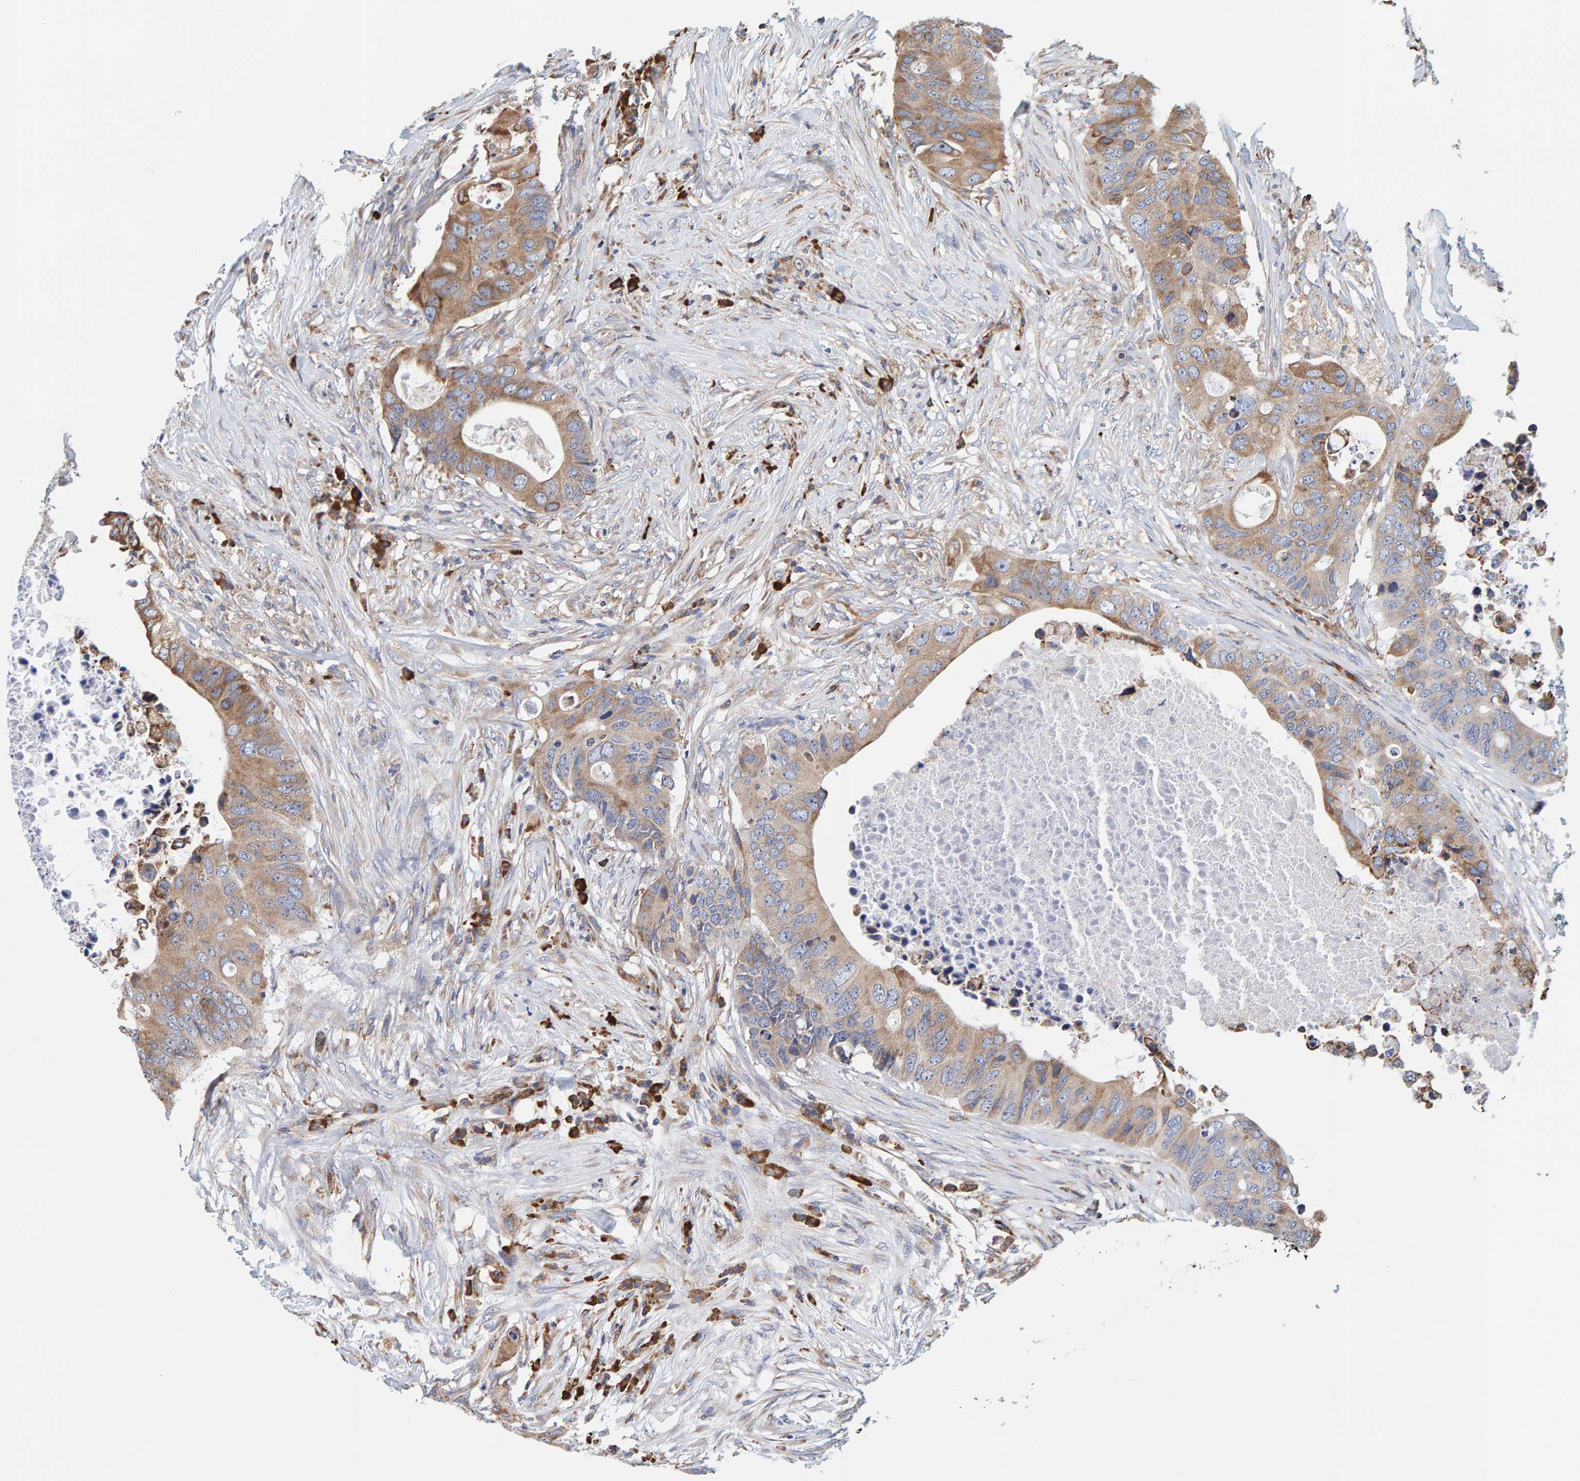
{"staining": {"intensity": "moderate", "quantity": ">75%", "location": "cytoplasmic/membranous"}, "tissue": "colorectal cancer", "cell_type": "Tumor cells", "image_type": "cancer", "snomed": [{"axis": "morphology", "description": "Adenocarcinoma, NOS"}, {"axis": "topography", "description": "Colon"}], "caption": "Immunohistochemical staining of adenocarcinoma (colorectal) reveals medium levels of moderate cytoplasmic/membranous staining in about >75% of tumor cells. (DAB IHC with brightfield microscopy, high magnification).", "gene": "SGPL1", "patient": {"sex": "male", "age": 71}}